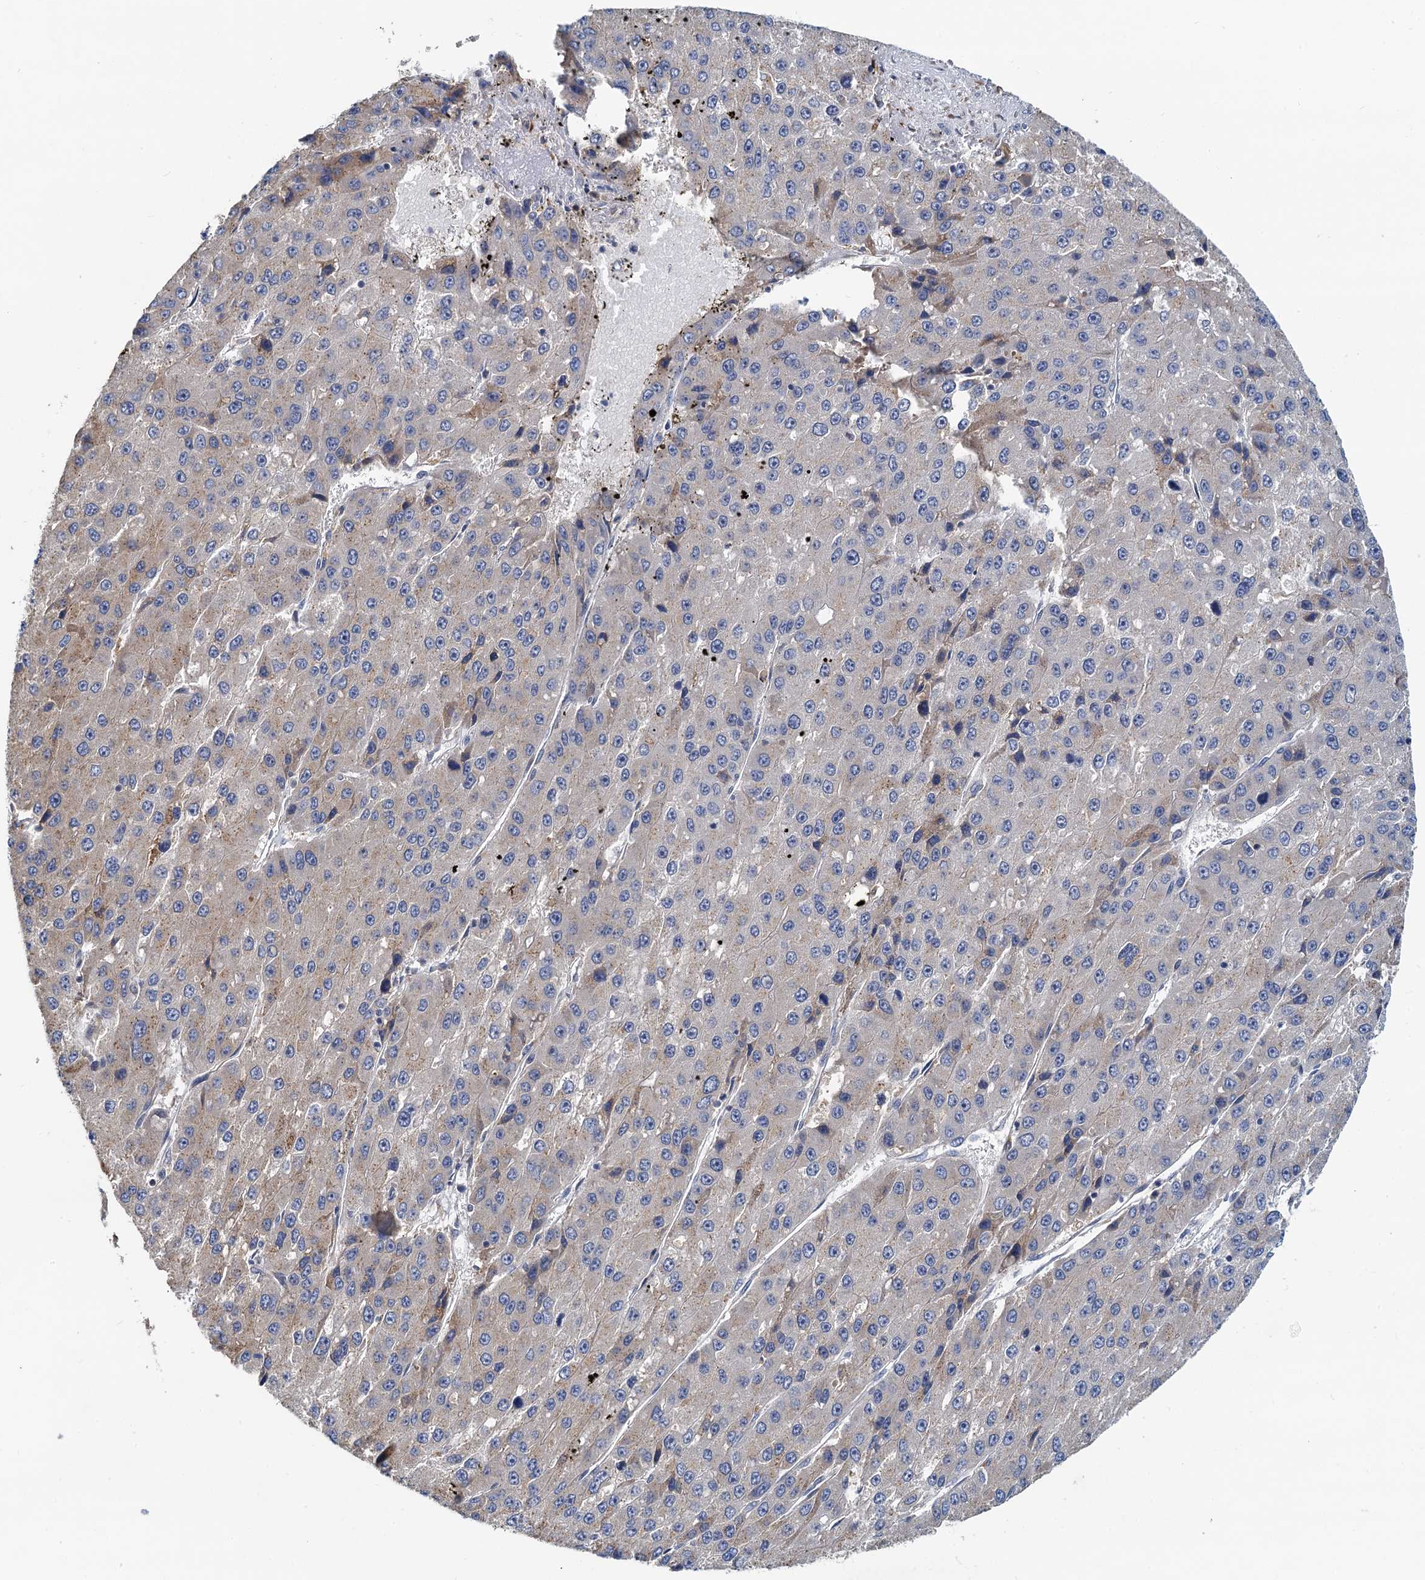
{"staining": {"intensity": "weak", "quantity": "25%-75%", "location": "cytoplasmic/membranous"}, "tissue": "liver cancer", "cell_type": "Tumor cells", "image_type": "cancer", "snomed": [{"axis": "morphology", "description": "Carcinoma, Hepatocellular, NOS"}, {"axis": "topography", "description": "Liver"}], "caption": "IHC image of neoplastic tissue: liver cancer (hepatocellular carcinoma) stained using immunohistochemistry (IHC) exhibits low levels of weak protein expression localized specifically in the cytoplasmic/membranous of tumor cells, appearing as a cytoplasmic/membranous brown color.", "gene": "NKAPD1", "patient": {"sex": "female", "age": 73}}